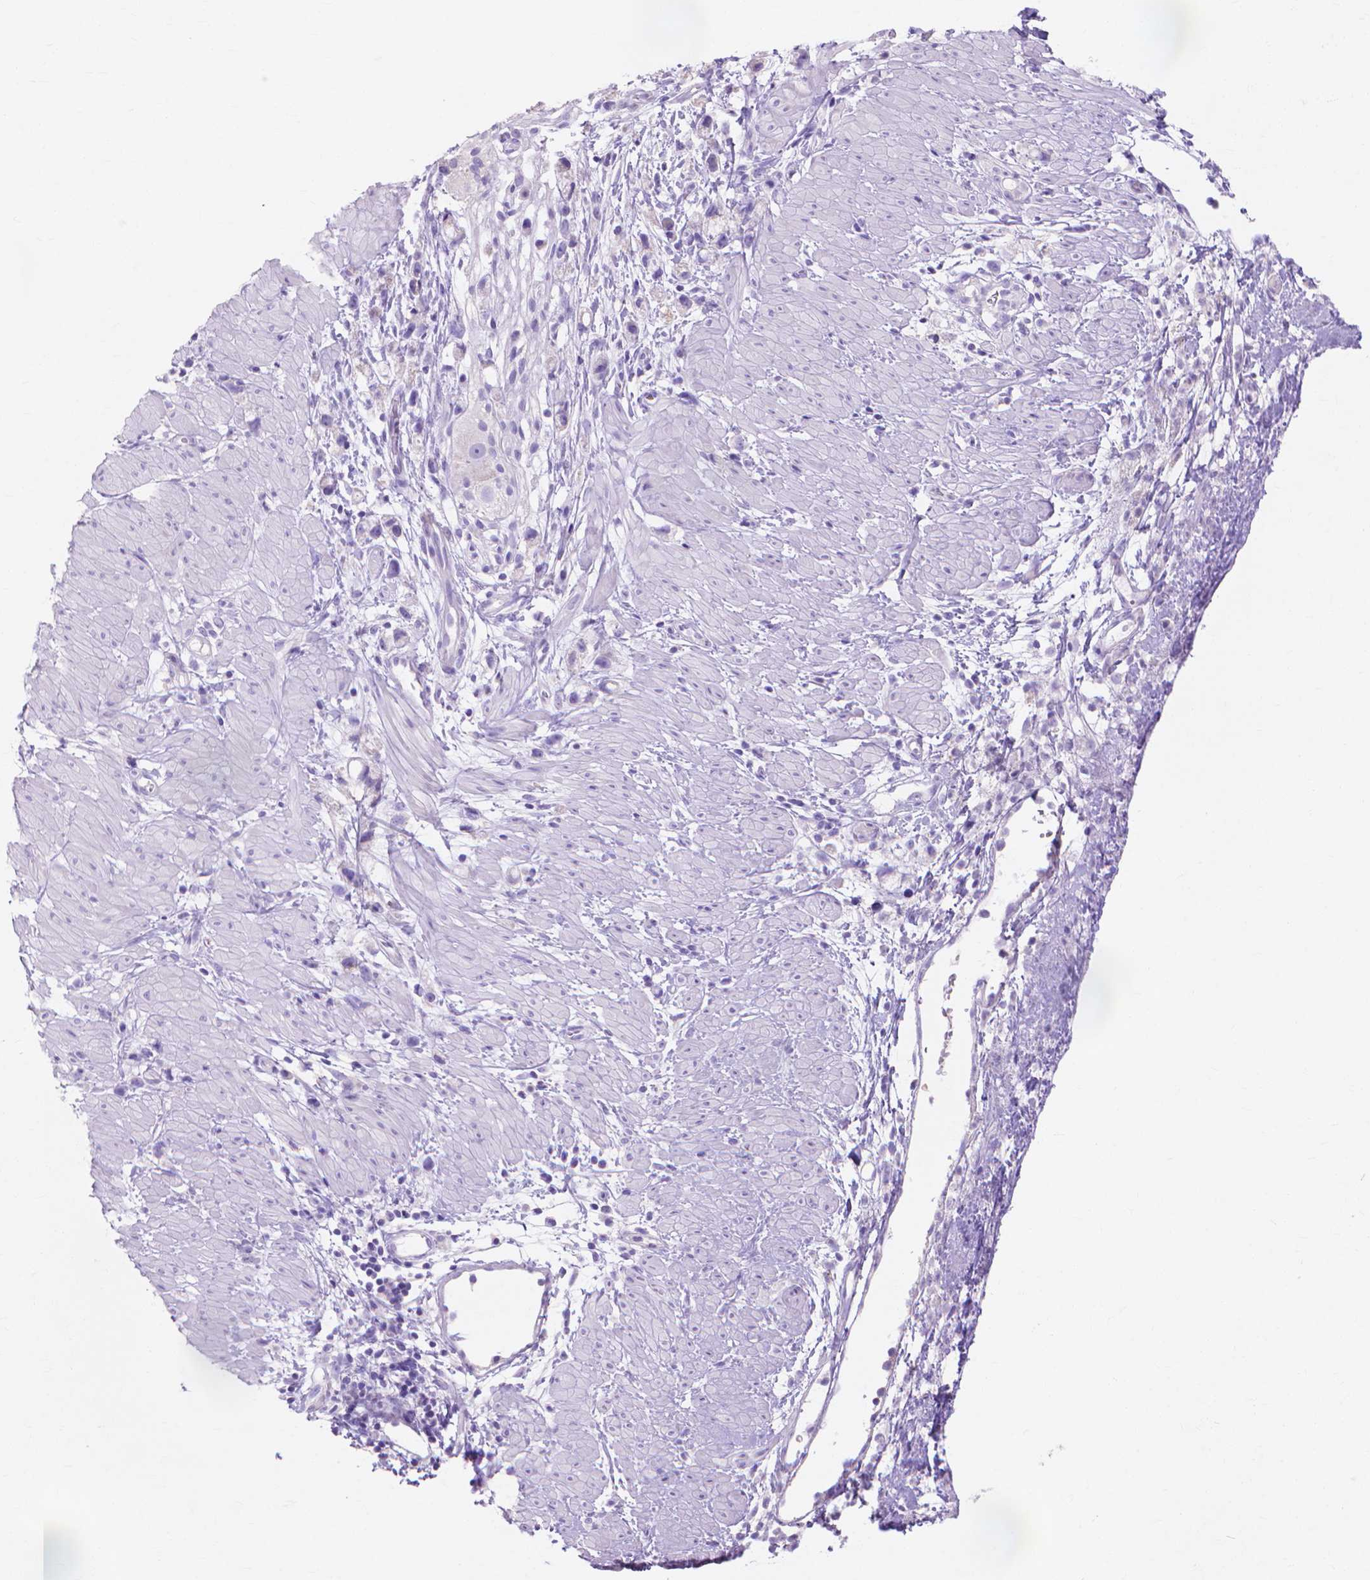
{"staining": {"intensity": "negative", "quantity": "none", "location": "none"}, "tissue": "stomach cancer", "cell_type": "Tumor cells", "image_type": "cancer", "snomed": [{"axis": "morphology", "description": "Adenocarcinoma, NOS"}, {"axis": "topography", "description": "Stomach"}], "caption": "This is a histopathology image of IHC staining of stomach cancer, which shows no expression in tumor cells.", "gene": "MMP11", "patient": {"sex": "female", "age": 59}}